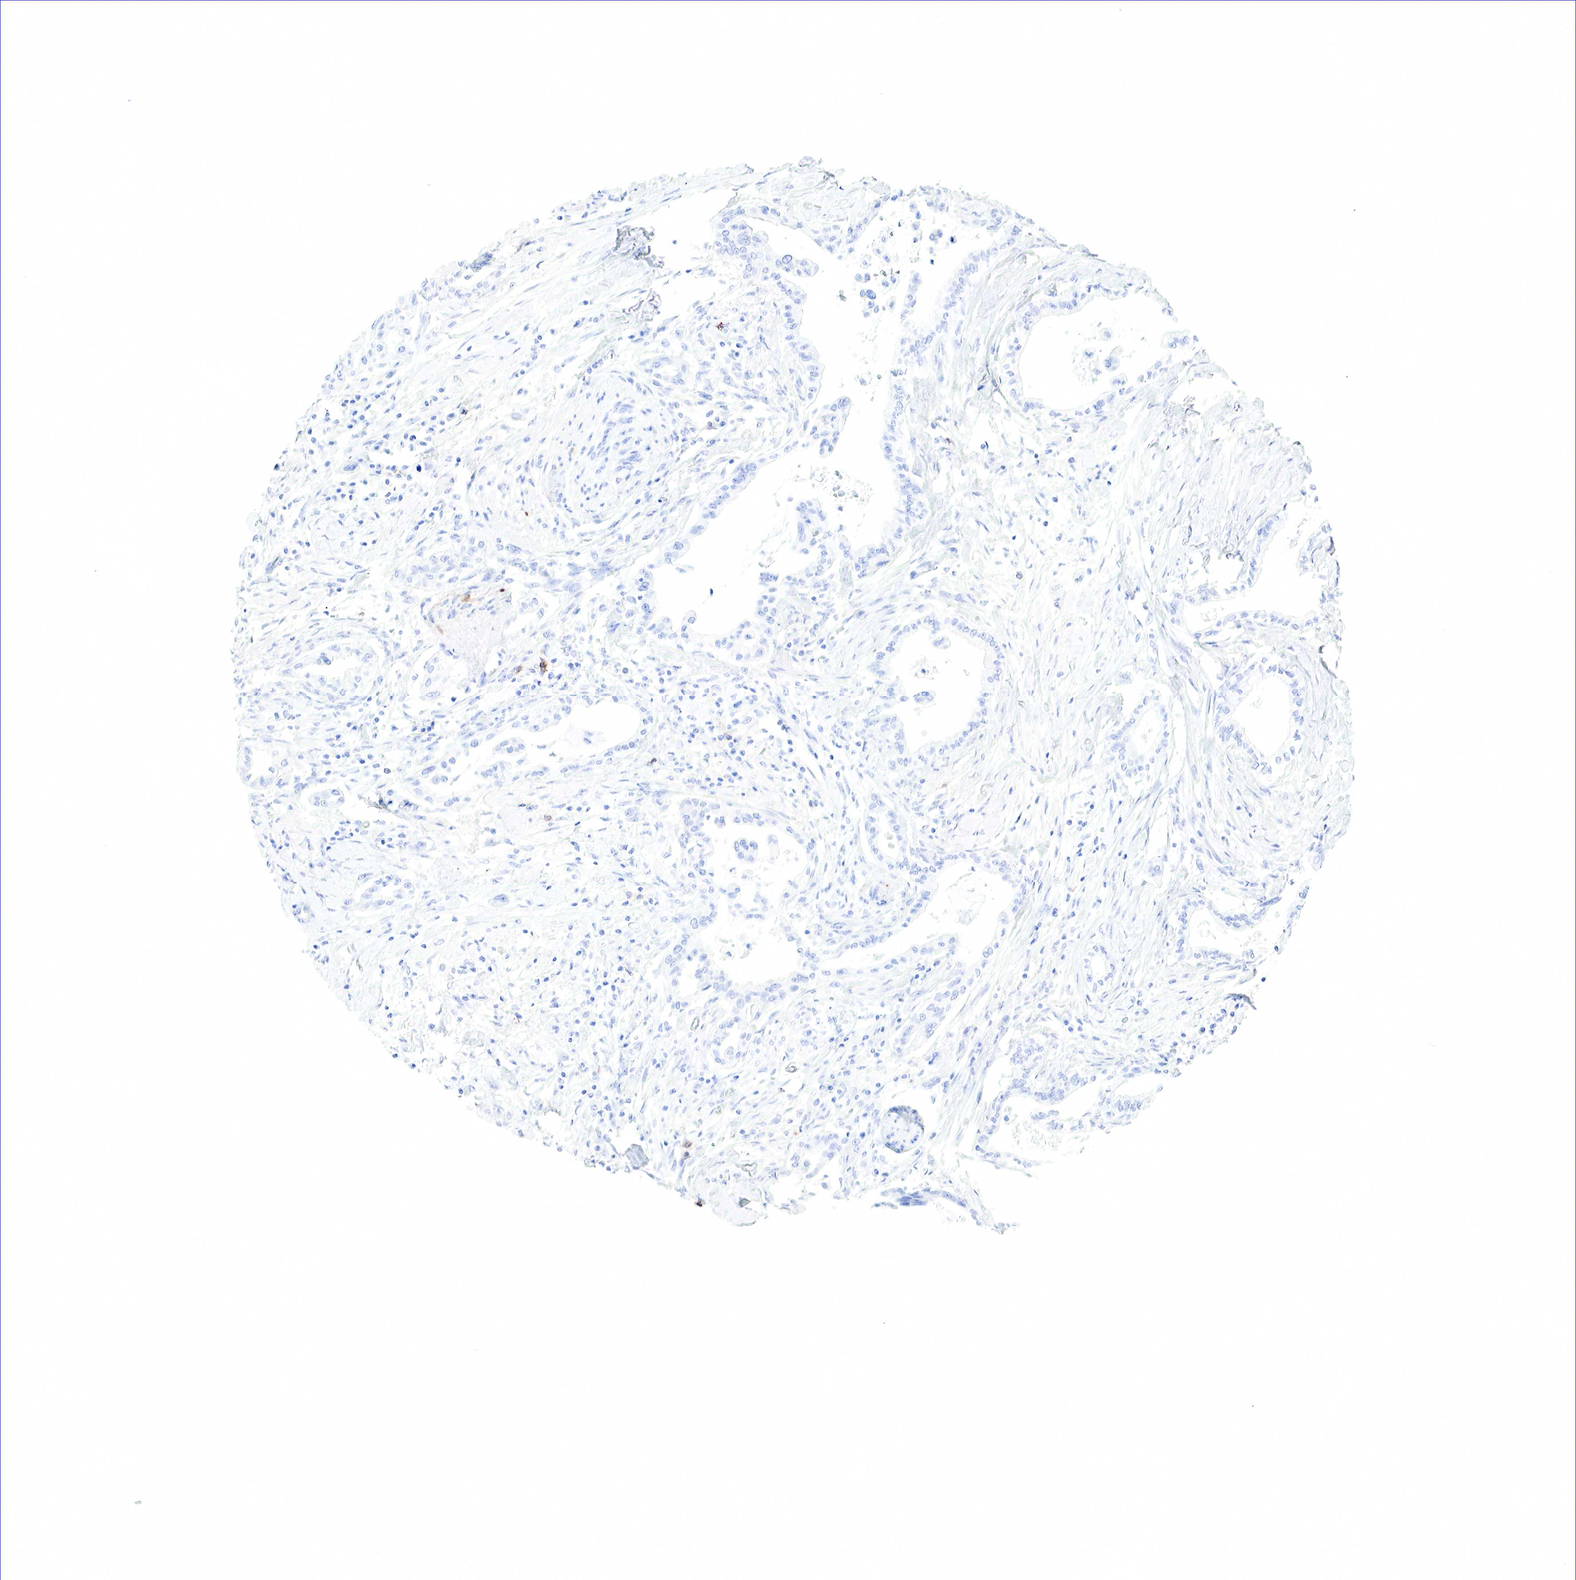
{"staining": {"intensity": "negative", "quantity": "none", "location": "none"}, "tissue": "pancreatic cancer", "cell_type": "Tumor cells", "image_type": "cancer", "snomed": [{"axis": "morphology", "description": "Adenocarcinoma, NOS"}, {"axis": "topography", "description": "Pancreas"}], "caption": "This is an immunohistochemistry (IHC) photomicrograph of human adenocarcinoma (pancreatic). There is no expression in tumor cells.", "gene": "TNFRSF8", "patient": {"sex": "female", "age": 64}}